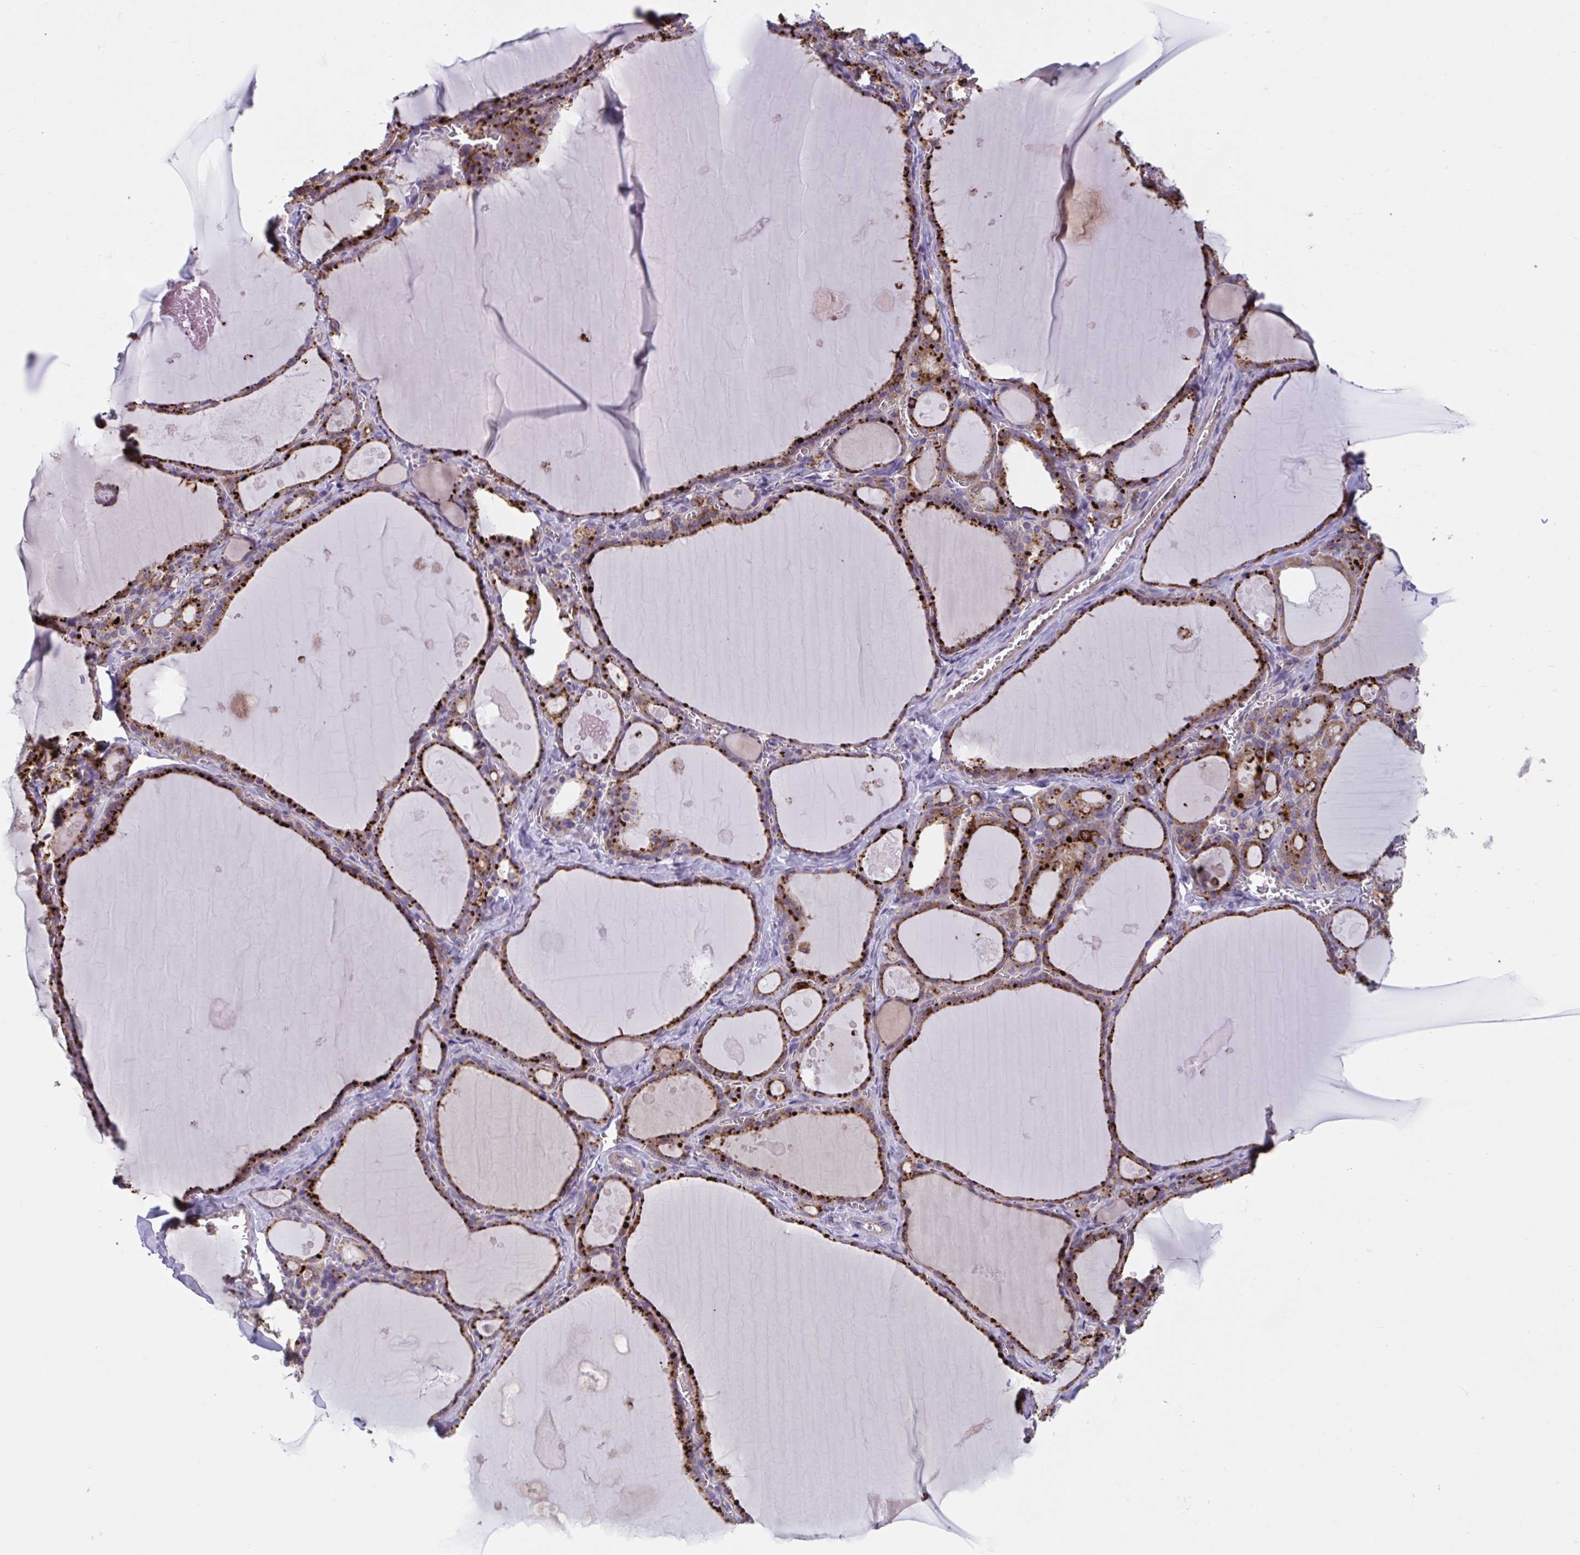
{"staining": {"intensity": "strong", "quantity": ">75%", "location": "cytoplasmic/membranous"}, "tissue": "thyroid gland", "cell_type": "Glandular cells", "image_type": "normal", "snomed": [{"axis": "morphology", "description": "Normal tissue, NOS"}, {"axis": "topography", "description": "Thyroid gland"}], "caption": "Human thyroid gland stained for a protein (brown) exhibits strong cytoplasmic/membranous positive expression in approximately >75% of glandular cells.", "gene": "WNT9B", "patient": {"sex": "male", "age": 56}}